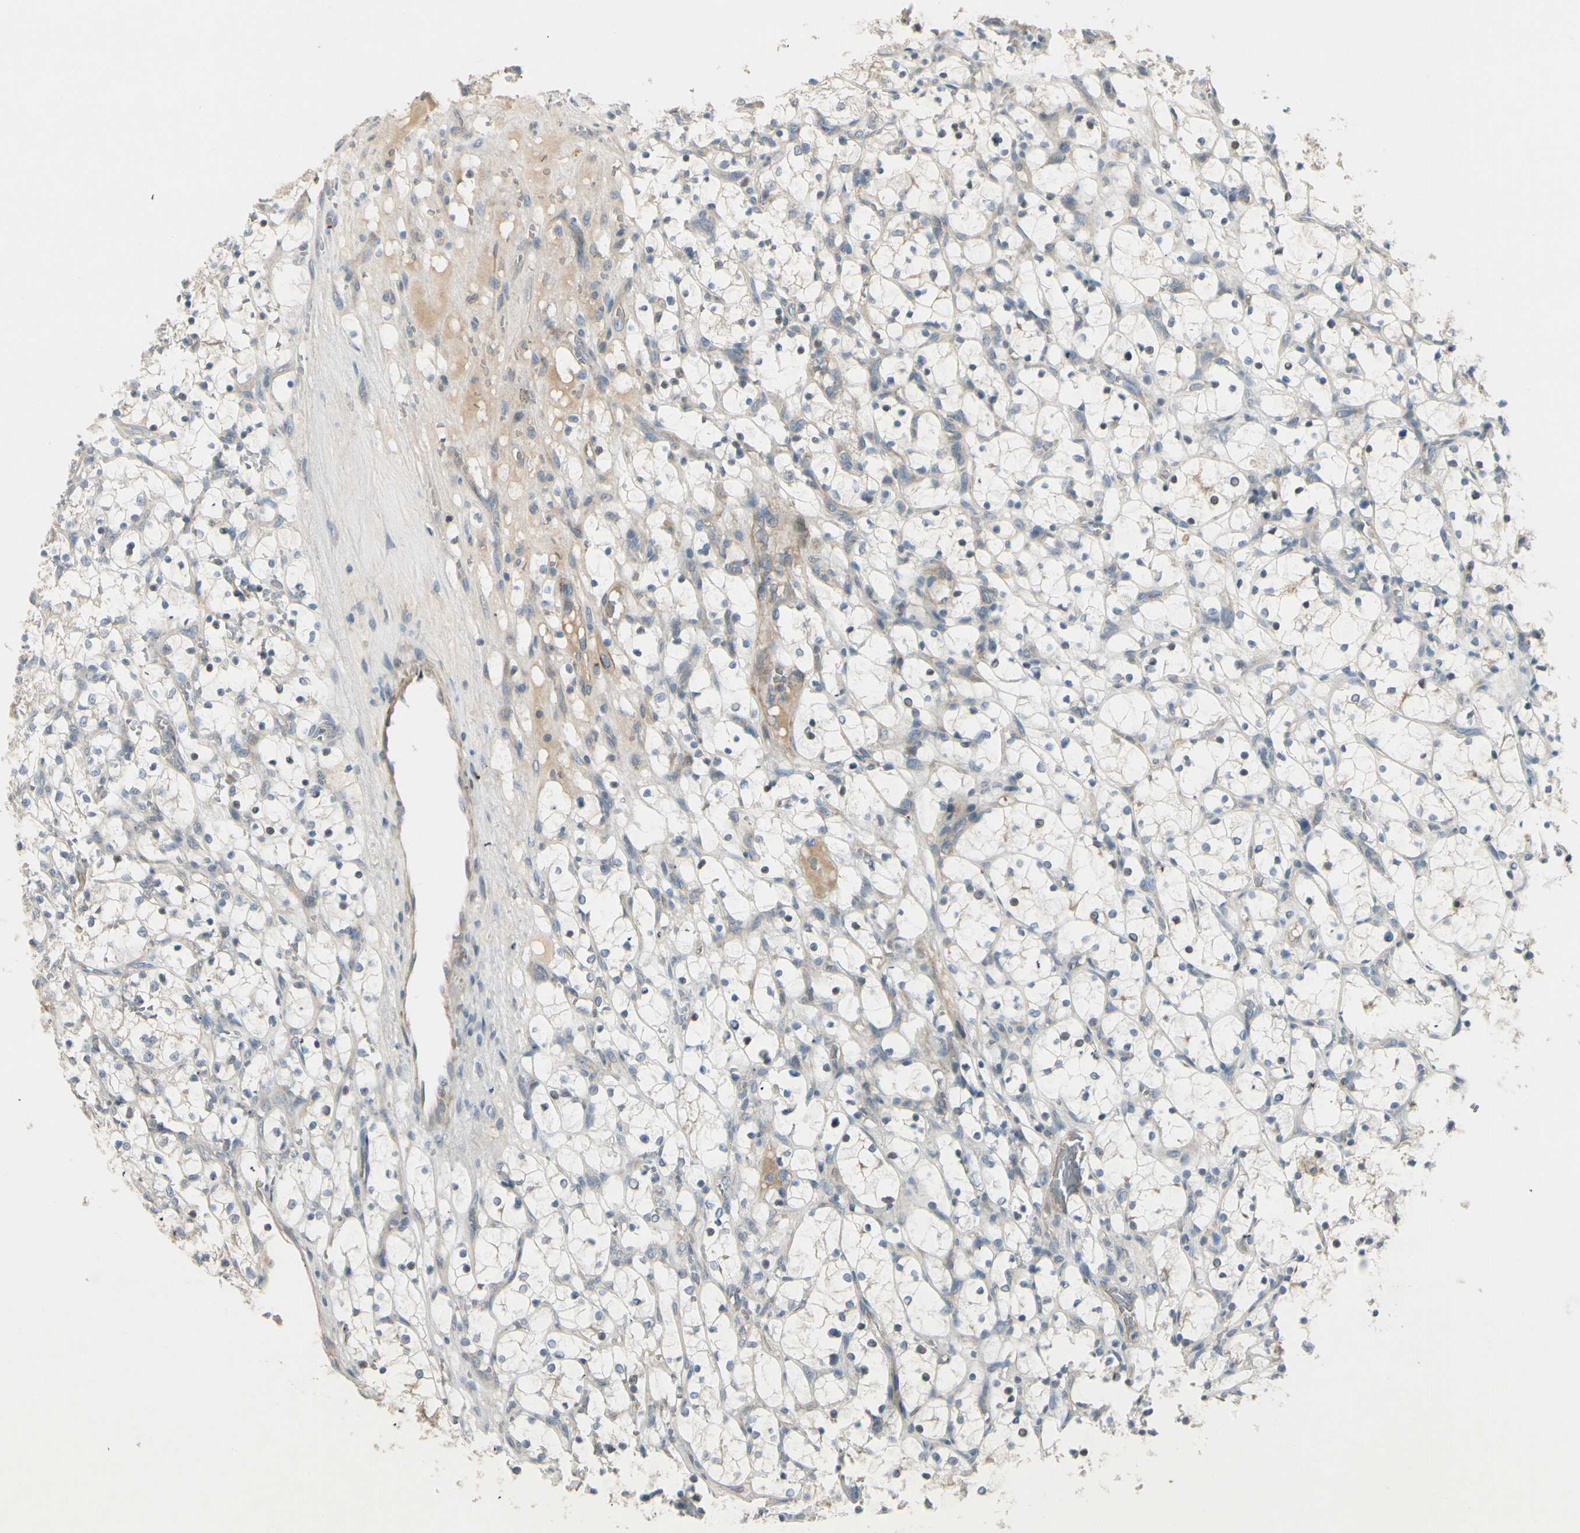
{"staining": {"intensity": "negative", "quantity": "none", "location": "none"}, "tissue": "renal cancer", "cell_type": "Tumor cells", "image_type": "cancer", "snomed": [{"axis": "morphology", "description": "Adenocarcinoma, NOS"}, {"axis": "topography", "description": "Kidney"}], "caption": "The IHC image has no significant positivity in tumor cells of renal cancer tissue. (Brightfield microscopy of DAB (3,3'-diaminobenzidine) IHC at high magnification).", "gene": "PPP3CB", "patient": {"sex": "female", "age": 69}}